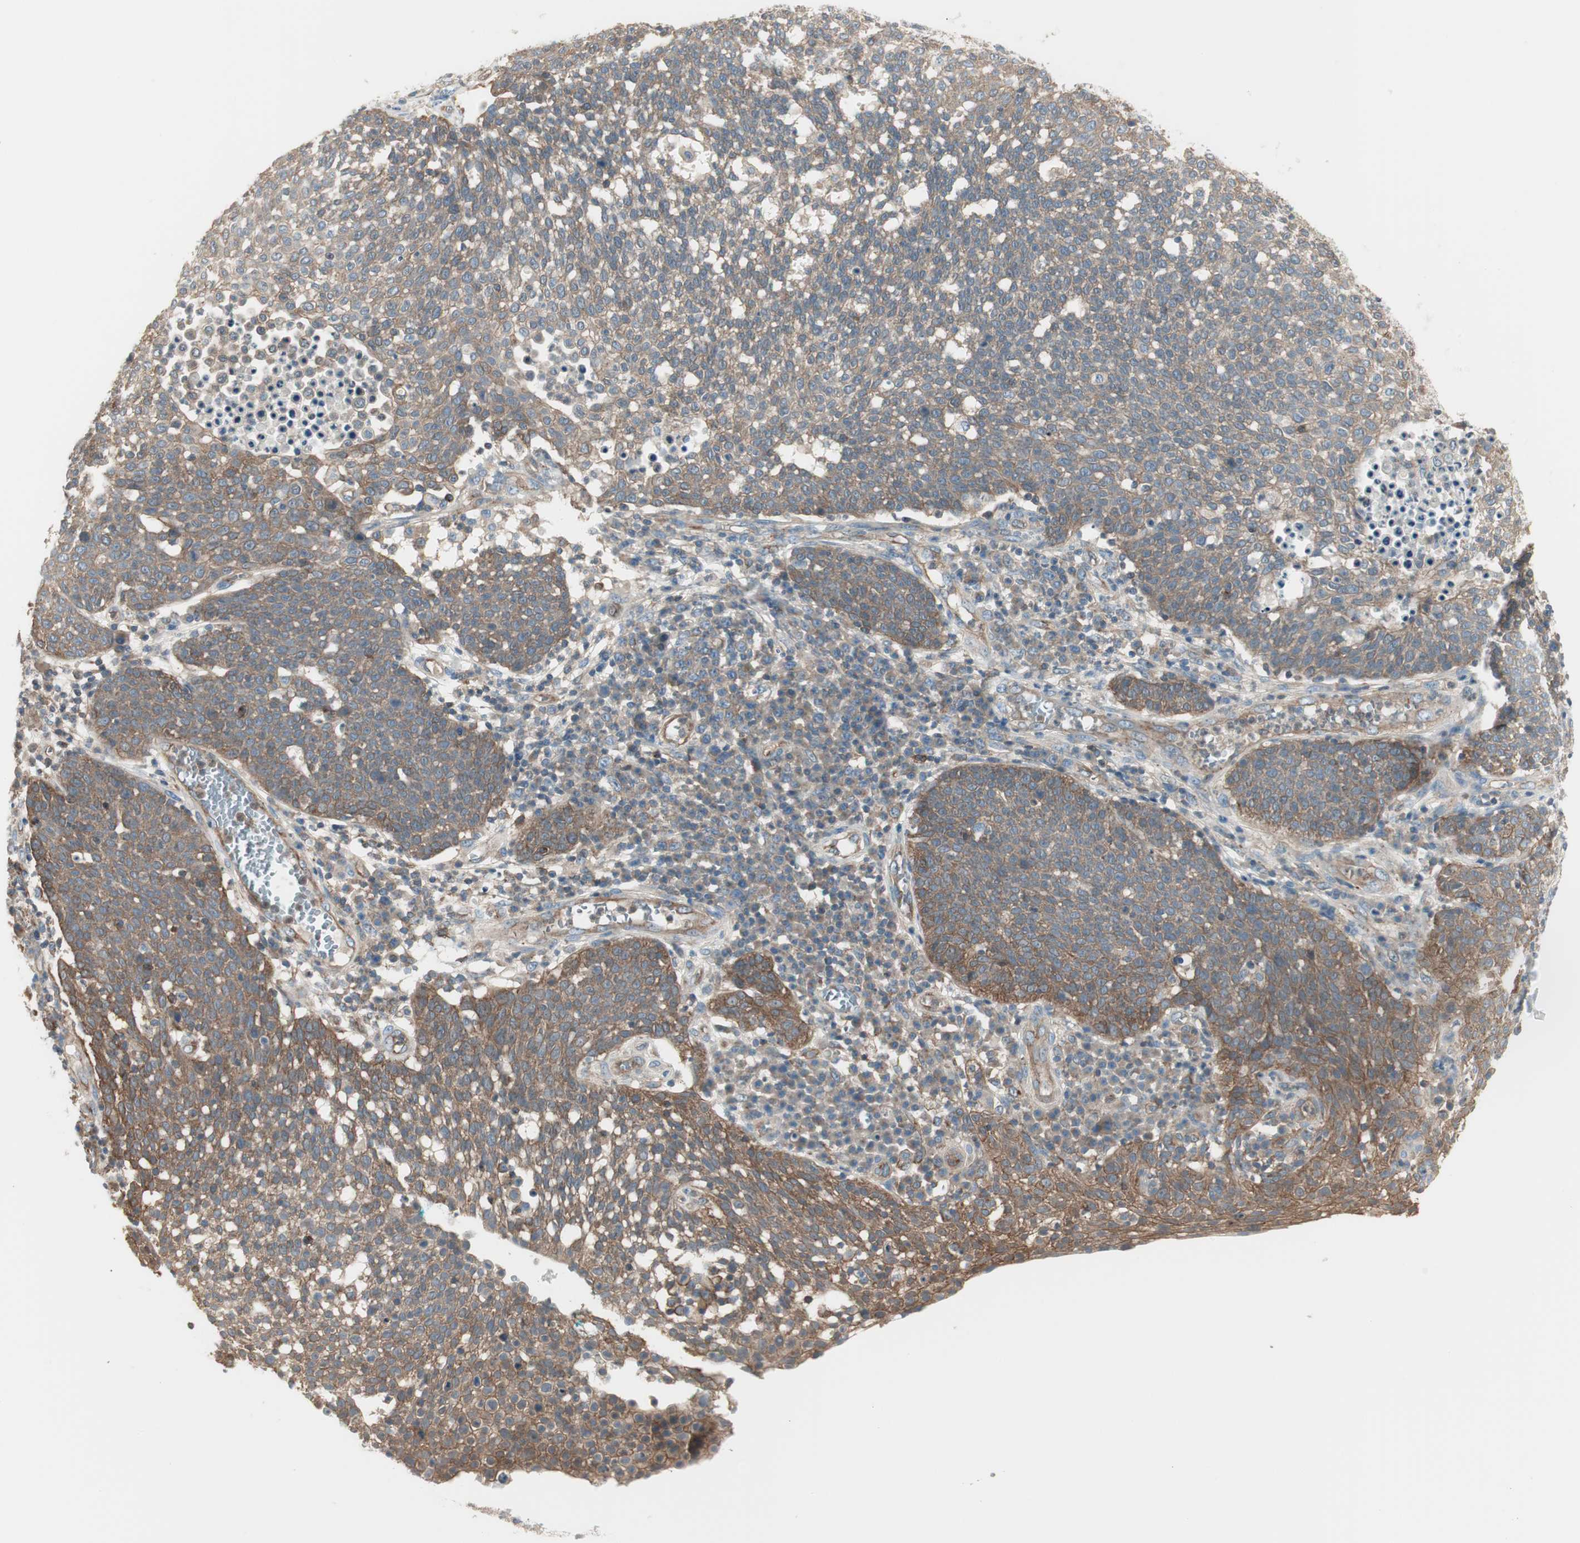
{"staining": {"intensity": "weak", "quantity": ">75%", "location": "cytoplasmic/membranous"}, "tissue": "cervical cancer", "cell_type": "Tumor cells", "image_type": "cancer", "snomed": [{"axis": "morphology", "description": "Squamous cell carcinoma, NOS"}, {"axis": "topography", "description": "Cervix"}], "caption": "IHC histopathology image of cervical cancer (squamous cell carcinoma) stained for a protein (brown), which demonstrates low levels of weak cytoplasmic/membranous expression in approximately >75% of tumor cells.", "gene": "AGFG1", "patient": {"sex": "female", "age": 34}}